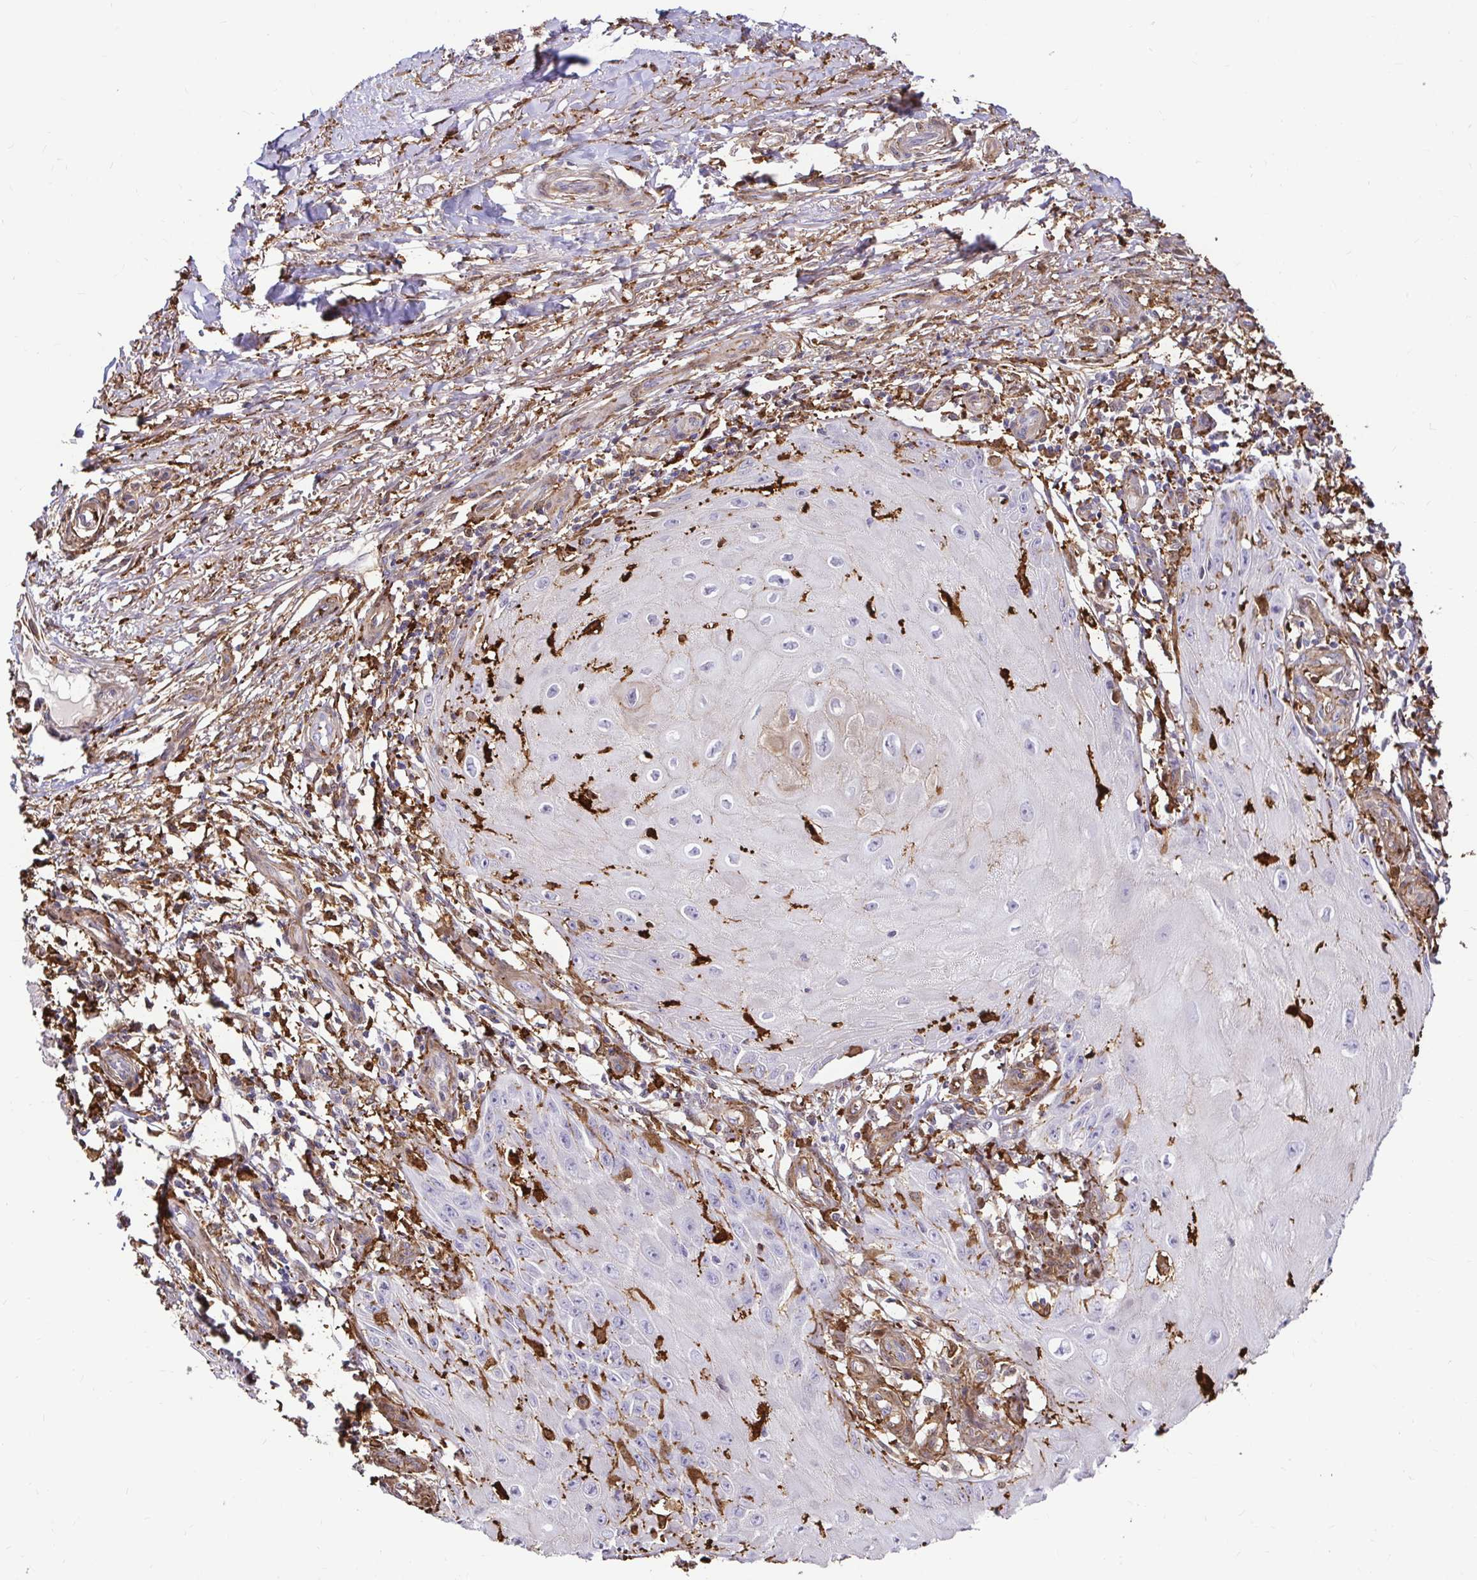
{"staining": {"intensity": "negative", "quantity": "none", "location": "none"}, "tissue": "skin cancer", "cell_type": "Tumor cells", "image_type": "cancer", "snomed": [{"axis": "morphology", "description": "Squamous cell carcinoma, NOS"}, {"axis": "topography", "description": "Skin"}], "caption": "Tumor cells show no significant protein staining in skin cancer (squamous cell carcinoma). (DAB immunohistochemistry visualized using brightfield microscopy, high magnification).", "gene": "GSN", "patient": {"sex": "female", "age": 77}}